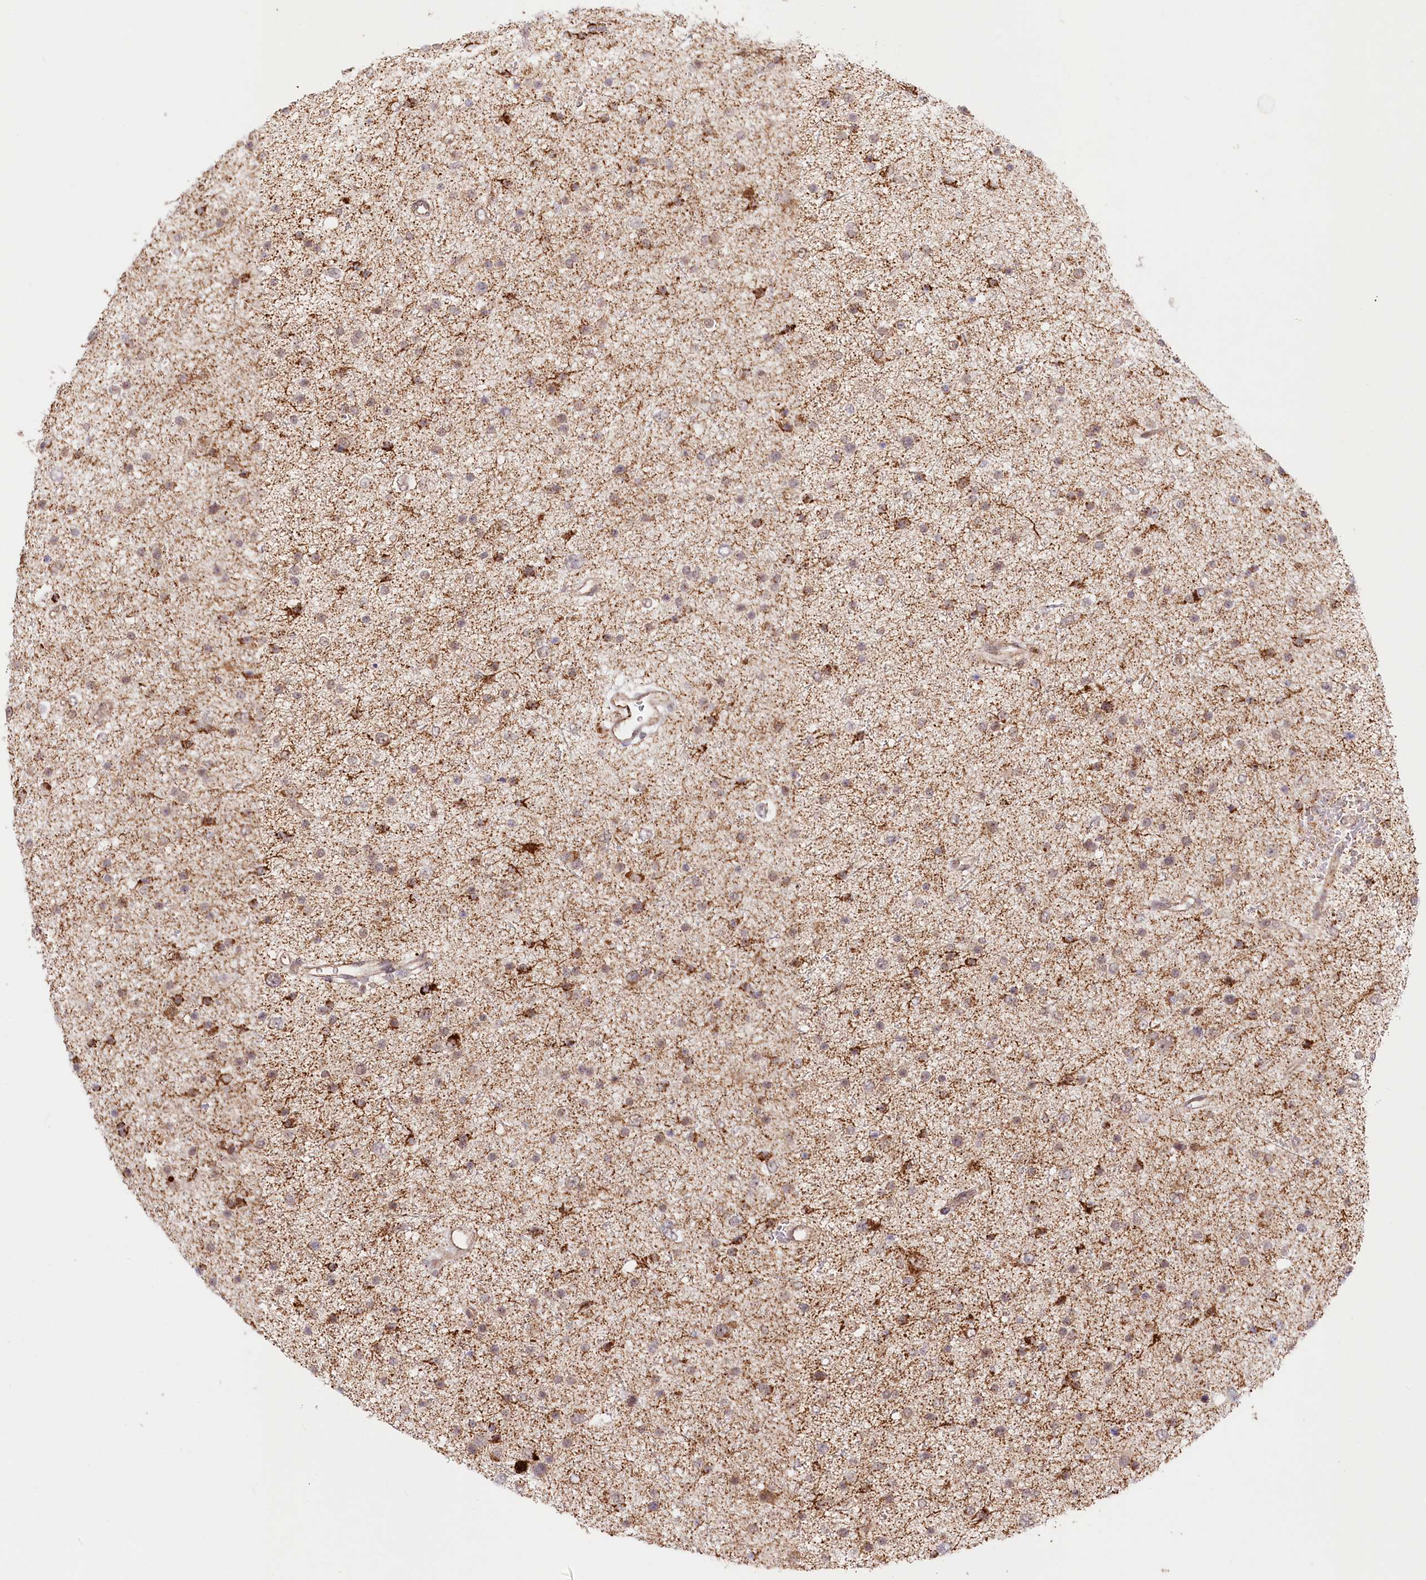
{"staining": {"intensity": "moderate", "quantity": "<25%", "location": "cytoplasmic/membranous"}, "tissue": "glioma", "cell_type": "Tumor cells", "image_type": "cancer", "snomed": [{"axis": "morphology", "description": "Glioma, malignant, Low grade"}, {"axis": "topography", "description": "Brain"}], "caption": "Tumor cells reveal moderate cytoplasmic/membranous expression in approximately <25% of cells in glioma.", "gene": "RTN4IP1", "patient": {"sex": "female", "age": 37}}